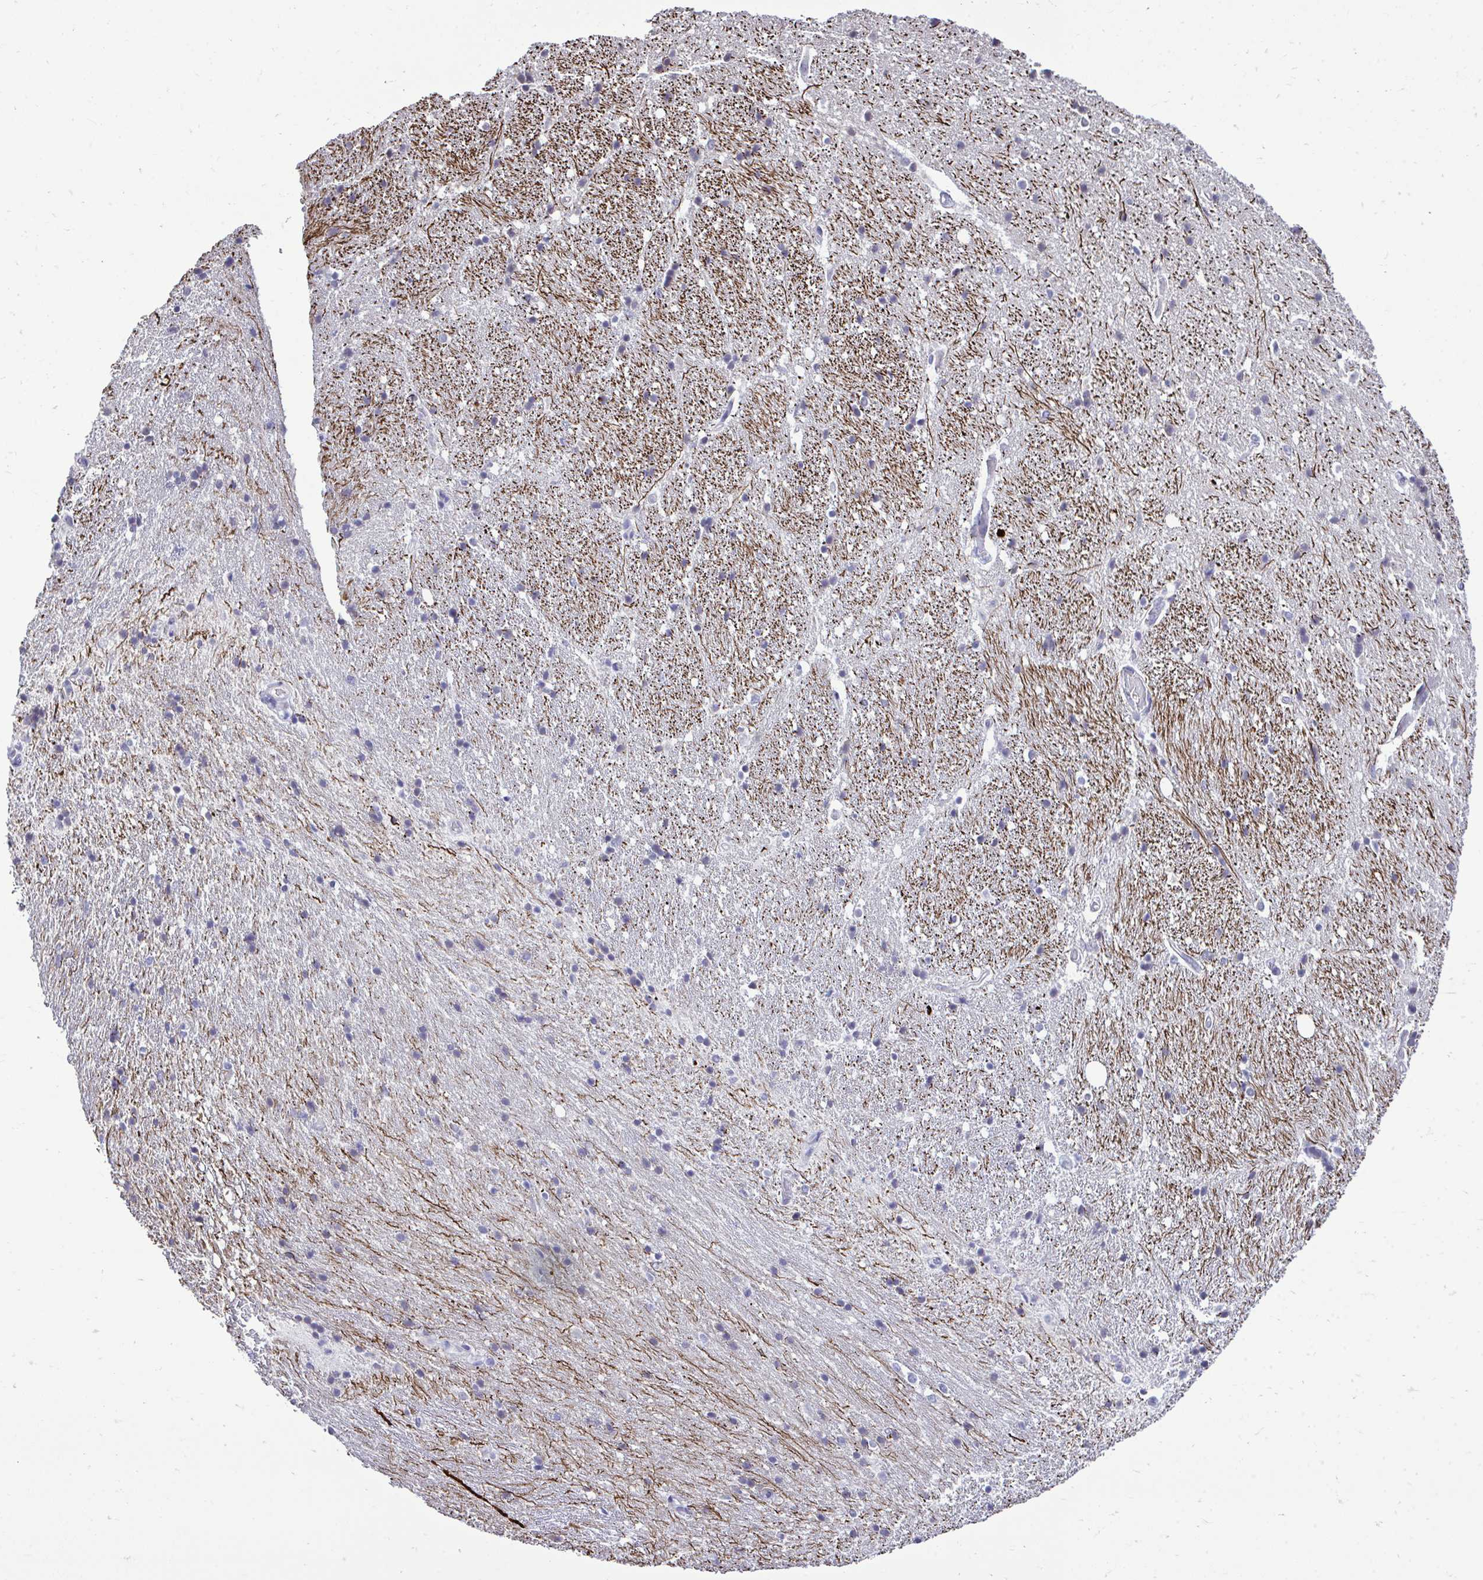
{"staining": {"intensity": "negative", "quantity": "none", "location": "none"}, "tissue": "hippocampus", "cell_type": "Glial cells", "image_type": "normal", "snomed": [{"axis": "morphology", "description": "Normal tissue, NOS"}, {"axis": "topography", "description": "Hippocampus"}], "caption": "IHC micrograph of normal hippocampus stained for a protein (brown), which shows no staining in glial cells. Nuclei are stained in blue.", "gene": "PIGK", "patient": {"sex": "male", "age": 63}}